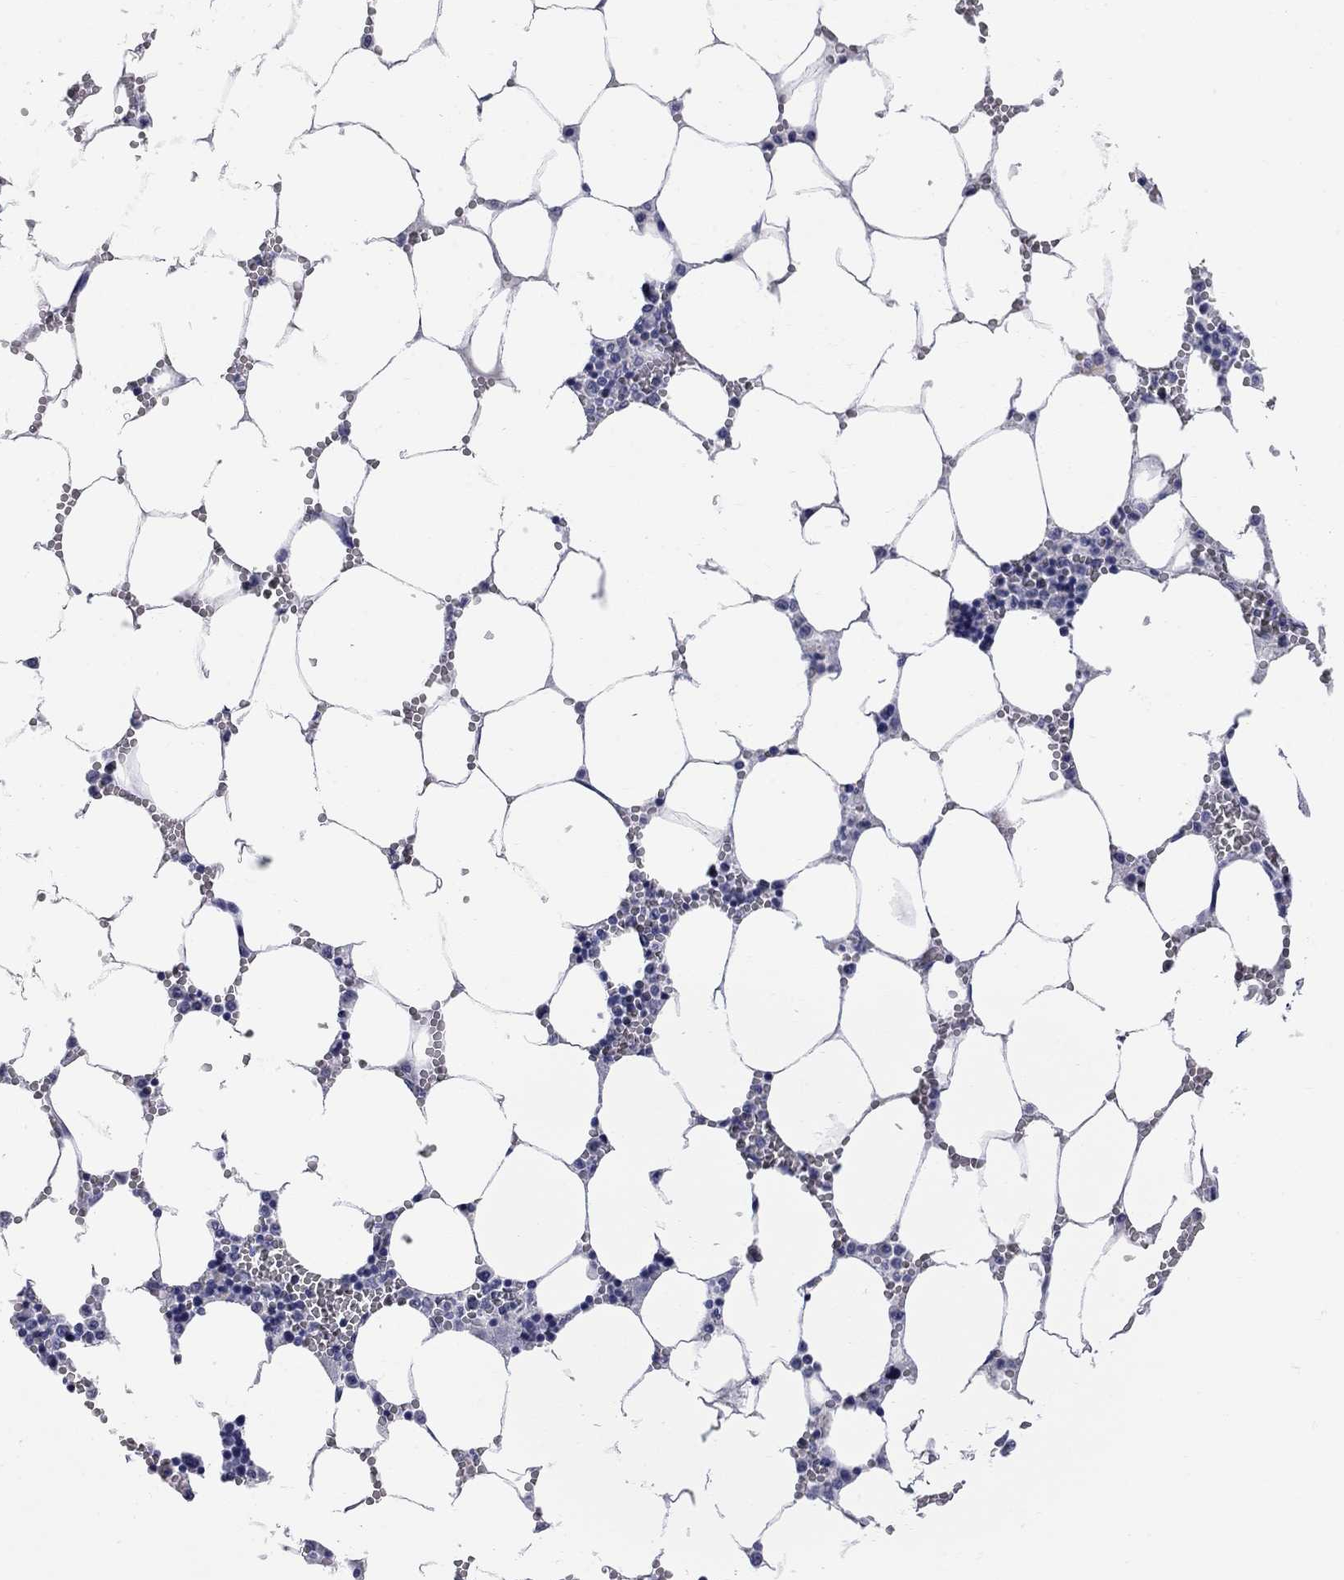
{"staining": {"intensity": "negative", "quantity": "none", "location": "none"}, "tissue": "bone marrow", "cell_type": "Hematopoietic cells", "image_type": "normal", "snomed": [{"axis": "morphology", "description": "Normal tissue, NOS"}, {"axis": "topography", "description": "Bone marrow"}], "caption": "Immunohistochemistry of normal bone marrow displays no expression in hematopoietic cells.", "gene": "FAM221B", "patient": {"sex": "female", "age": 64}}